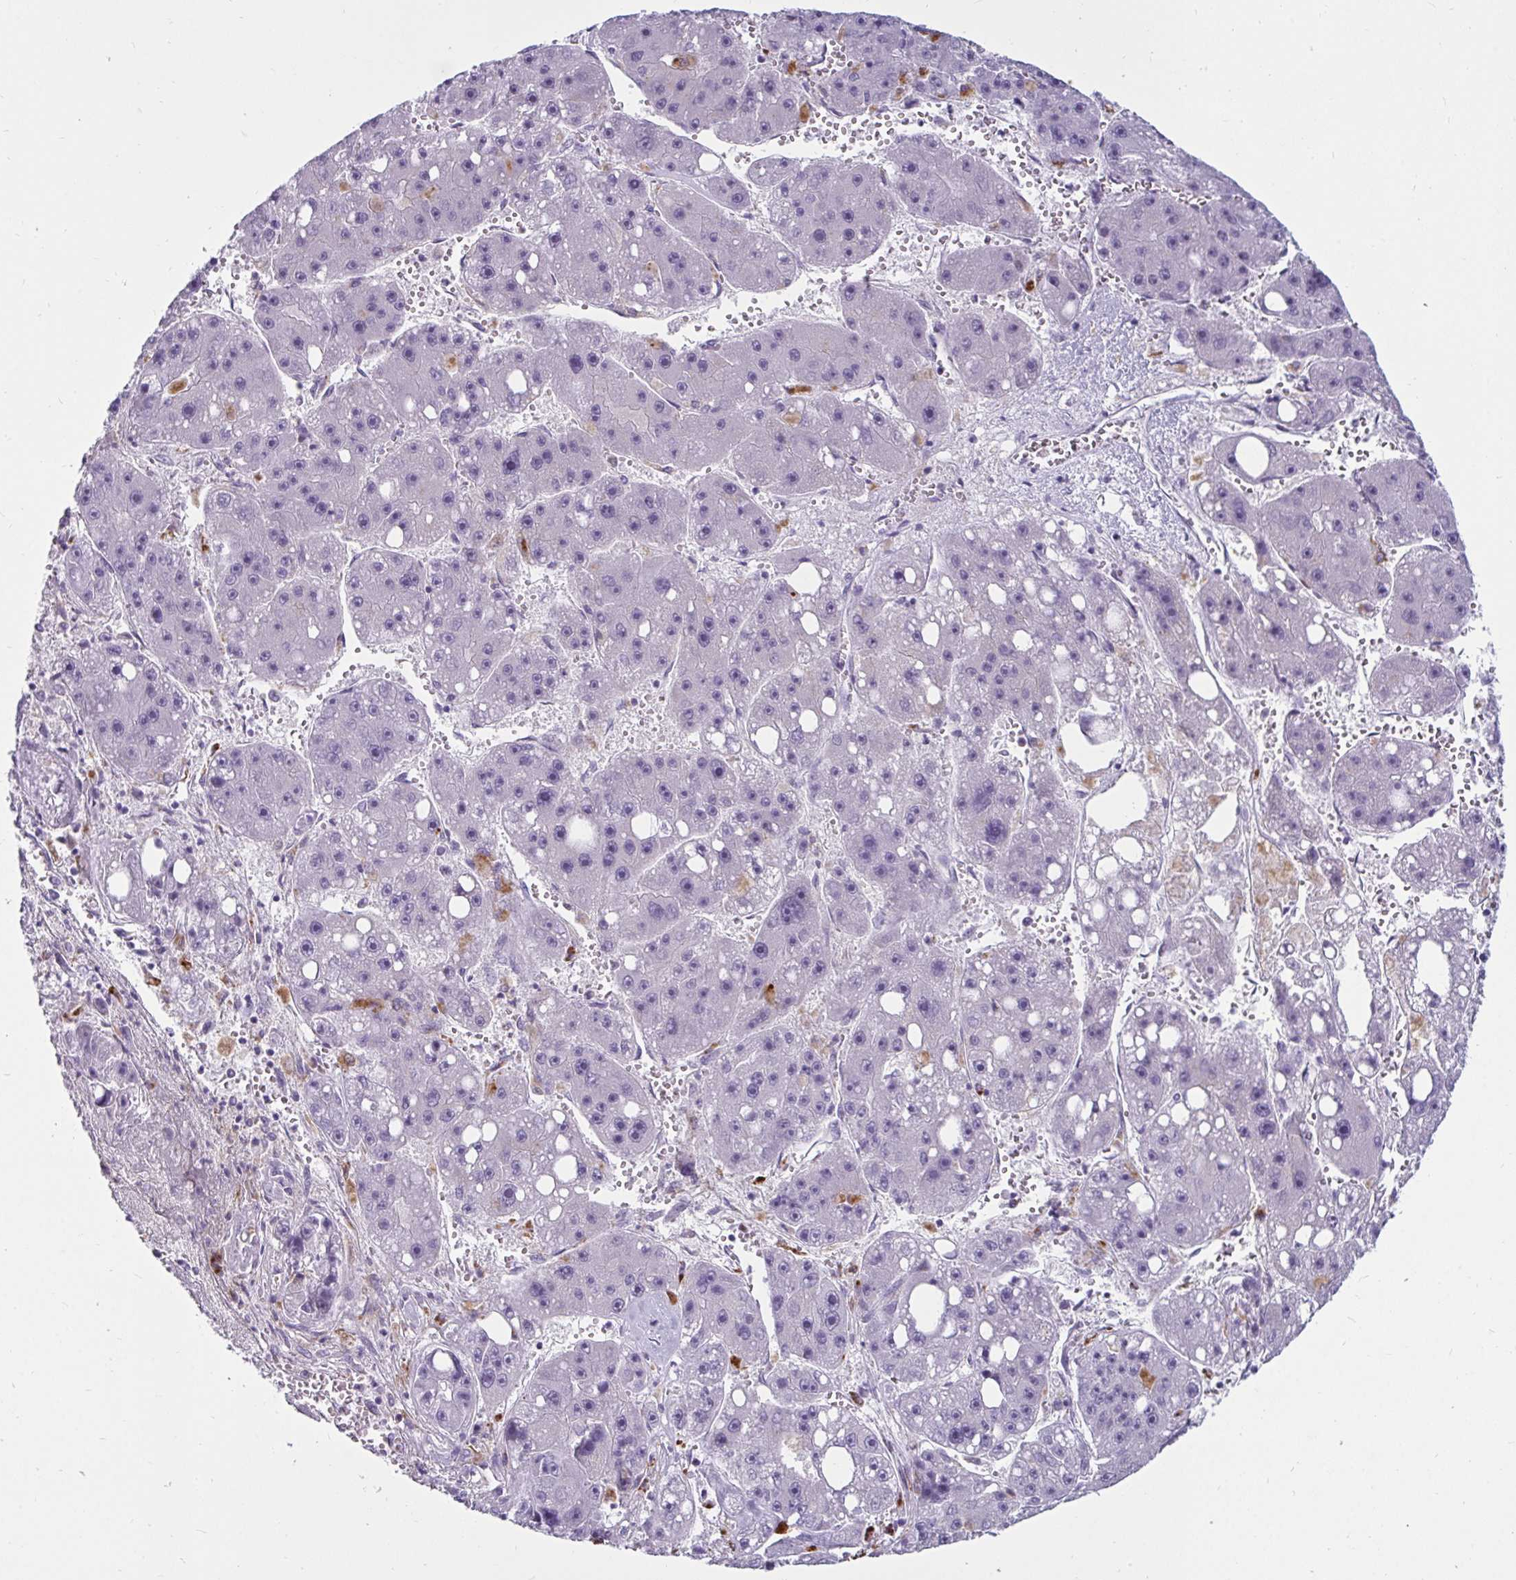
{"staining": {"intensity": "negative", "quantity": "none", "location": "none"}, "tissue": "liver cancer", "cell_type": "Tumor cells", "image_type": "cancer", "snomed": [{"axis": "morphology", "description": "Carcinoma, Hepatocellular, NOS"}, {"axis": "topography", "description": "Liver"}], "caption": "Tumor cells show no significant protein expression in hepatocellular carcinoma (liver).", "gene": "CTSZ", "patient": {"sex": "female", "age": 61}}